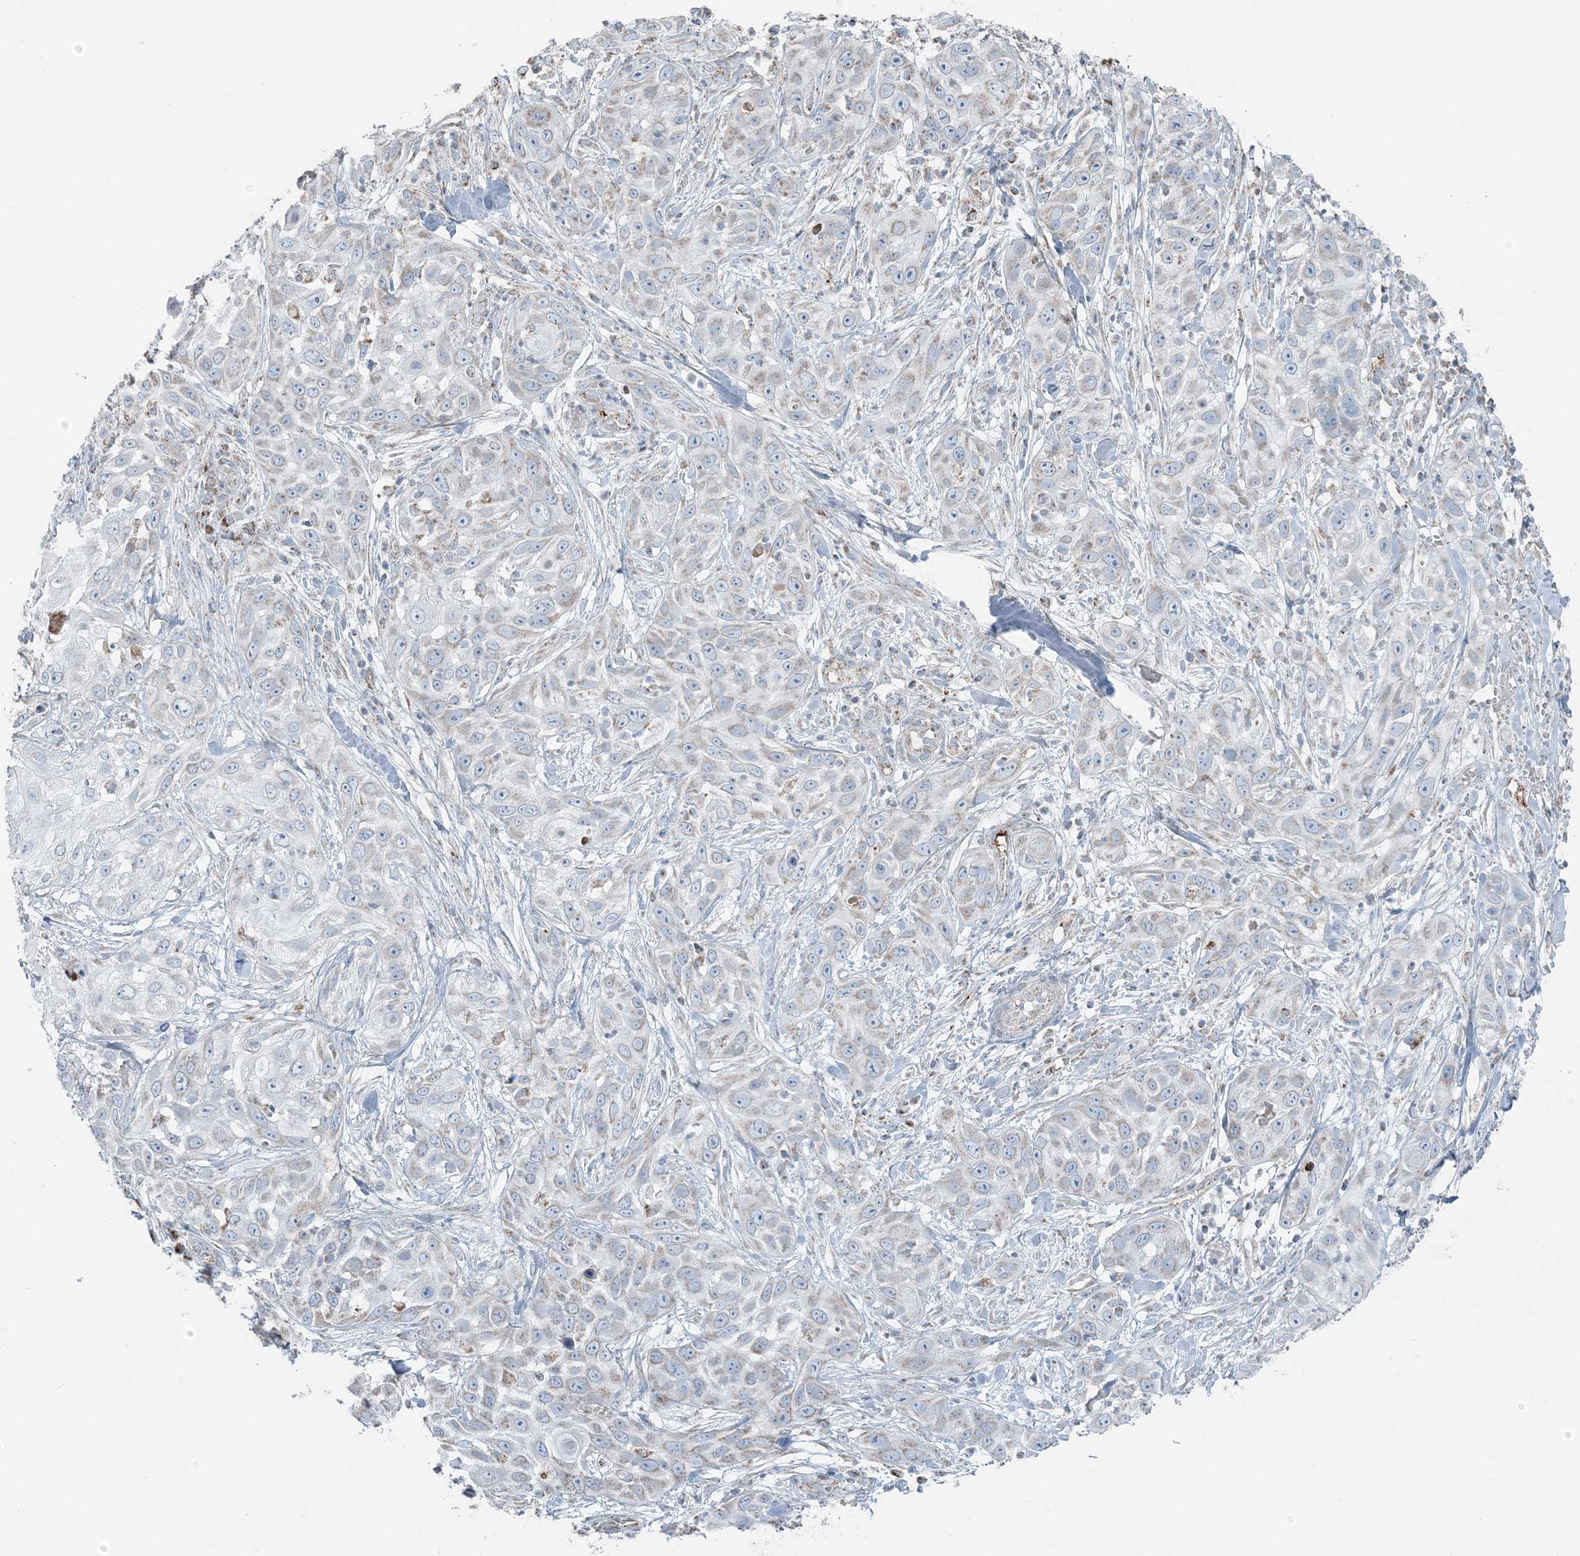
{"staining": {"intensity": "negative", "quantity": "none", "location": "none"}, "tissue": "skin cancer", "cell_type": "Tumor cells", "image_type": "cancer", "snomed": [{"axis": "morphology", "description": "Squamous cell carcinoma, NOS"}, {"axis": "topography", "description": "Skin"}], "caption": "A high-resolution histopathology image shows immunohistochemistry (IHC) staining of skin cancer (squamous cell carcinoma), which shows no significant expression in tumor cells. The staining was performed using DAB (3,3'-diaminobenzidine) to visualize the protein expression in brown, while the nuclei were stained in blue with hematoxylin (Magnification: 20x).", "gene": "SLC22A16", "patient": {"sex": "female", "age": 44}}